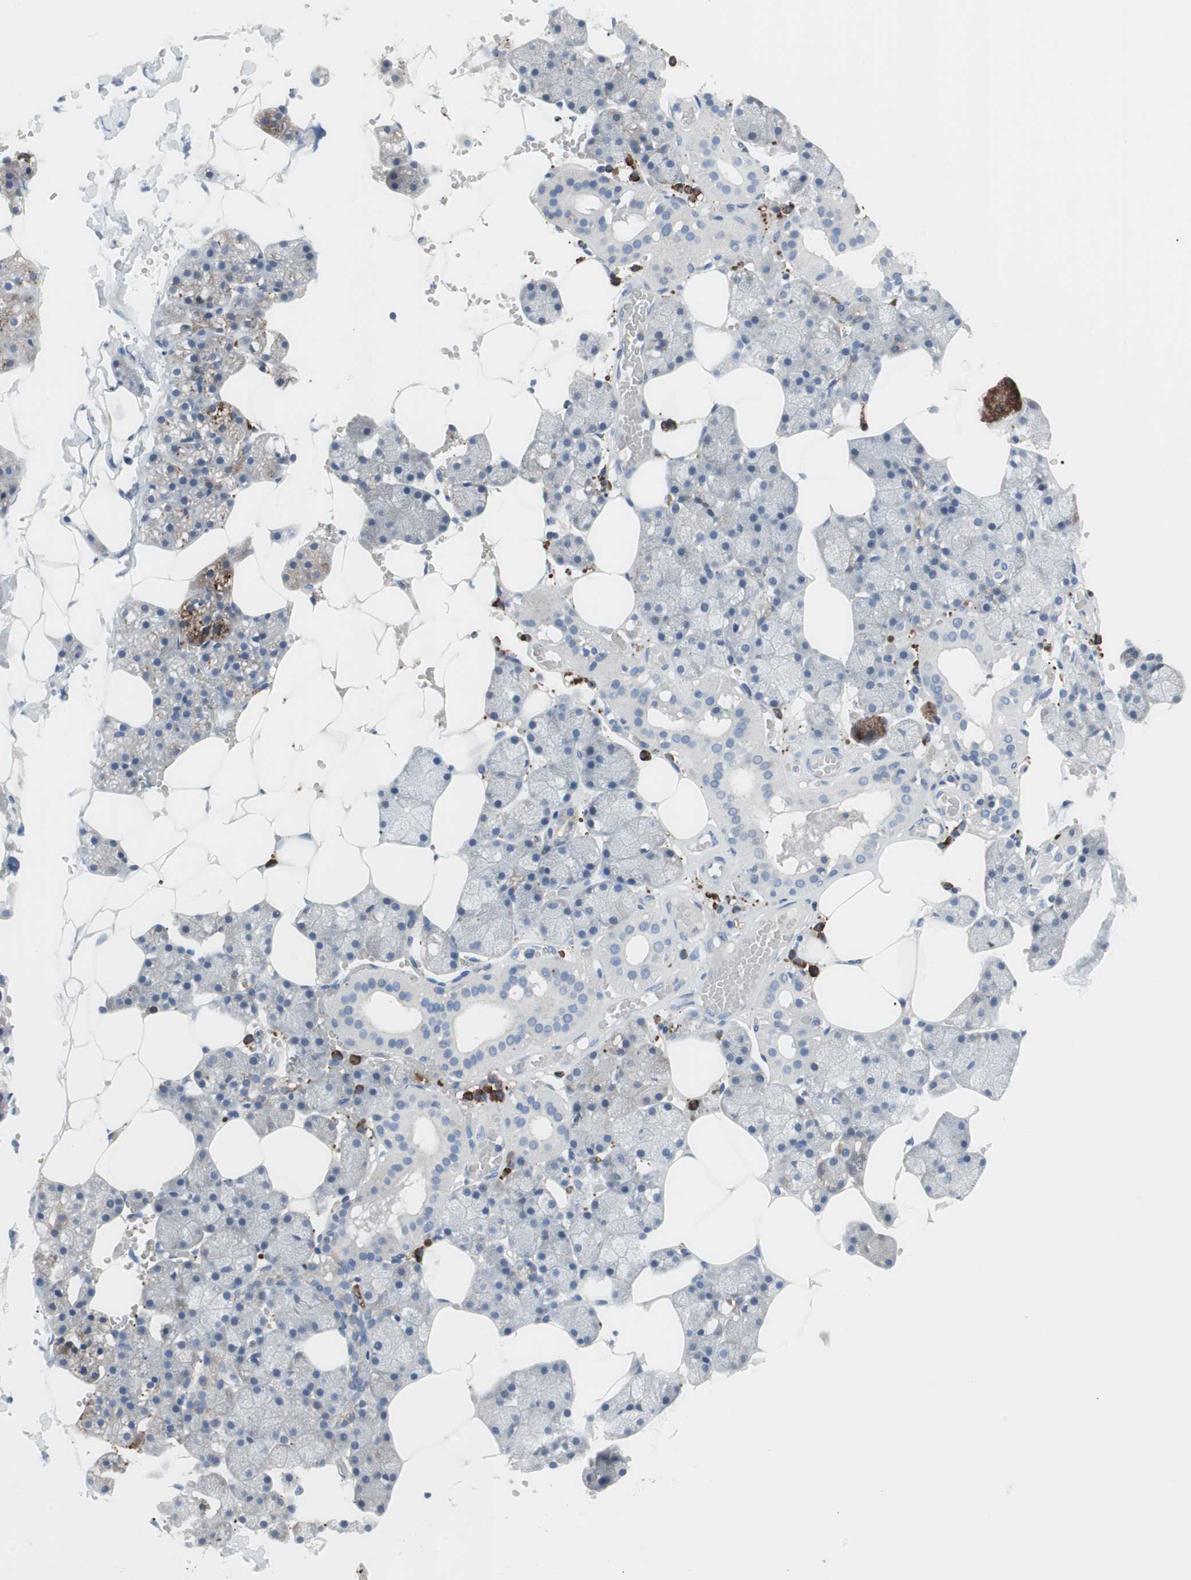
{"staining": {"intensity": "weak", "quantity": "<25%", "location": "cytoplasmic/membranous"}, "tissue": "salivary gland", "cell_type": "Glandular cells", "image_type": "normal", "snomed": [{"axis": "morphology", "description": "Normal tissue, NOS"}, {"axis": "topography", "description": "Salivary gland"}], "caption": "IHC photomicrograph of unremarkable salivary gland stained for a protein (brown), which demonstrates no positivity in glandular cells. (Immunohistochemistry (ihc), brightfield microscopy, high magnification).", "gene": "SLC27A4", "patient": {"sex": "male", "age": 62}}